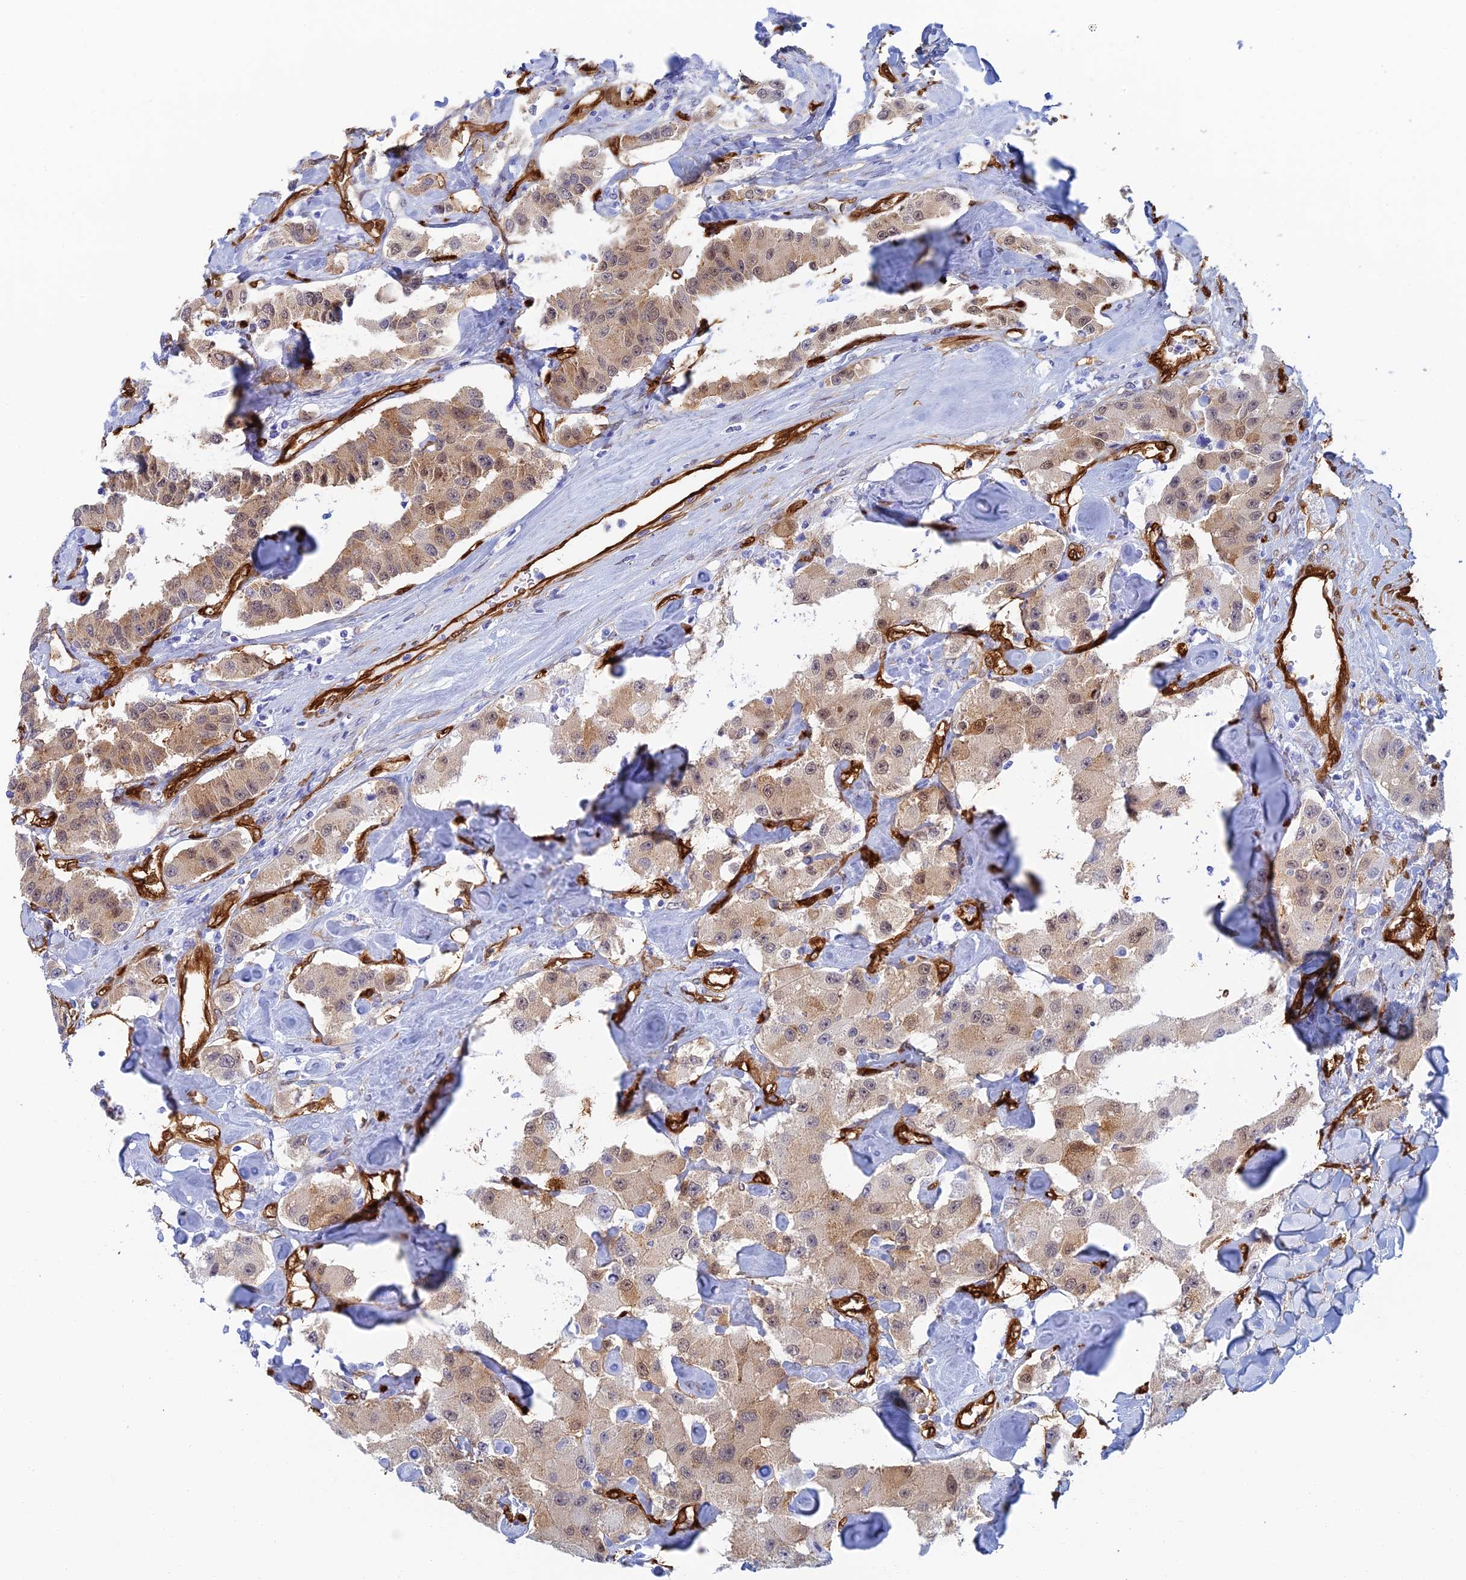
{"staining": {"intensity": "weak", "quantity": ">75%", "location": "cytoplasmic/membranous,nuclear"}, "tissue": "carcinoid", "cell_type": "Tumor cells", "image_type": "cancer", "snomed": [{"axis": "morphology", "description": "Carcinoid, malignant, NOS"}, {"axis": "topography", "description": "Pancreas"}], "caption": "This histopathology image reveals carcinoid stained with immunohistochemistry (IHC) to label a protein in brown. The cytoplasmic/membranous and nuclear of tumor cells show weak positivity for the protein. Nuclei are counter-stained blue.", "gene": "CRIP2", "patient": {"sex": "male", "age": 41}}